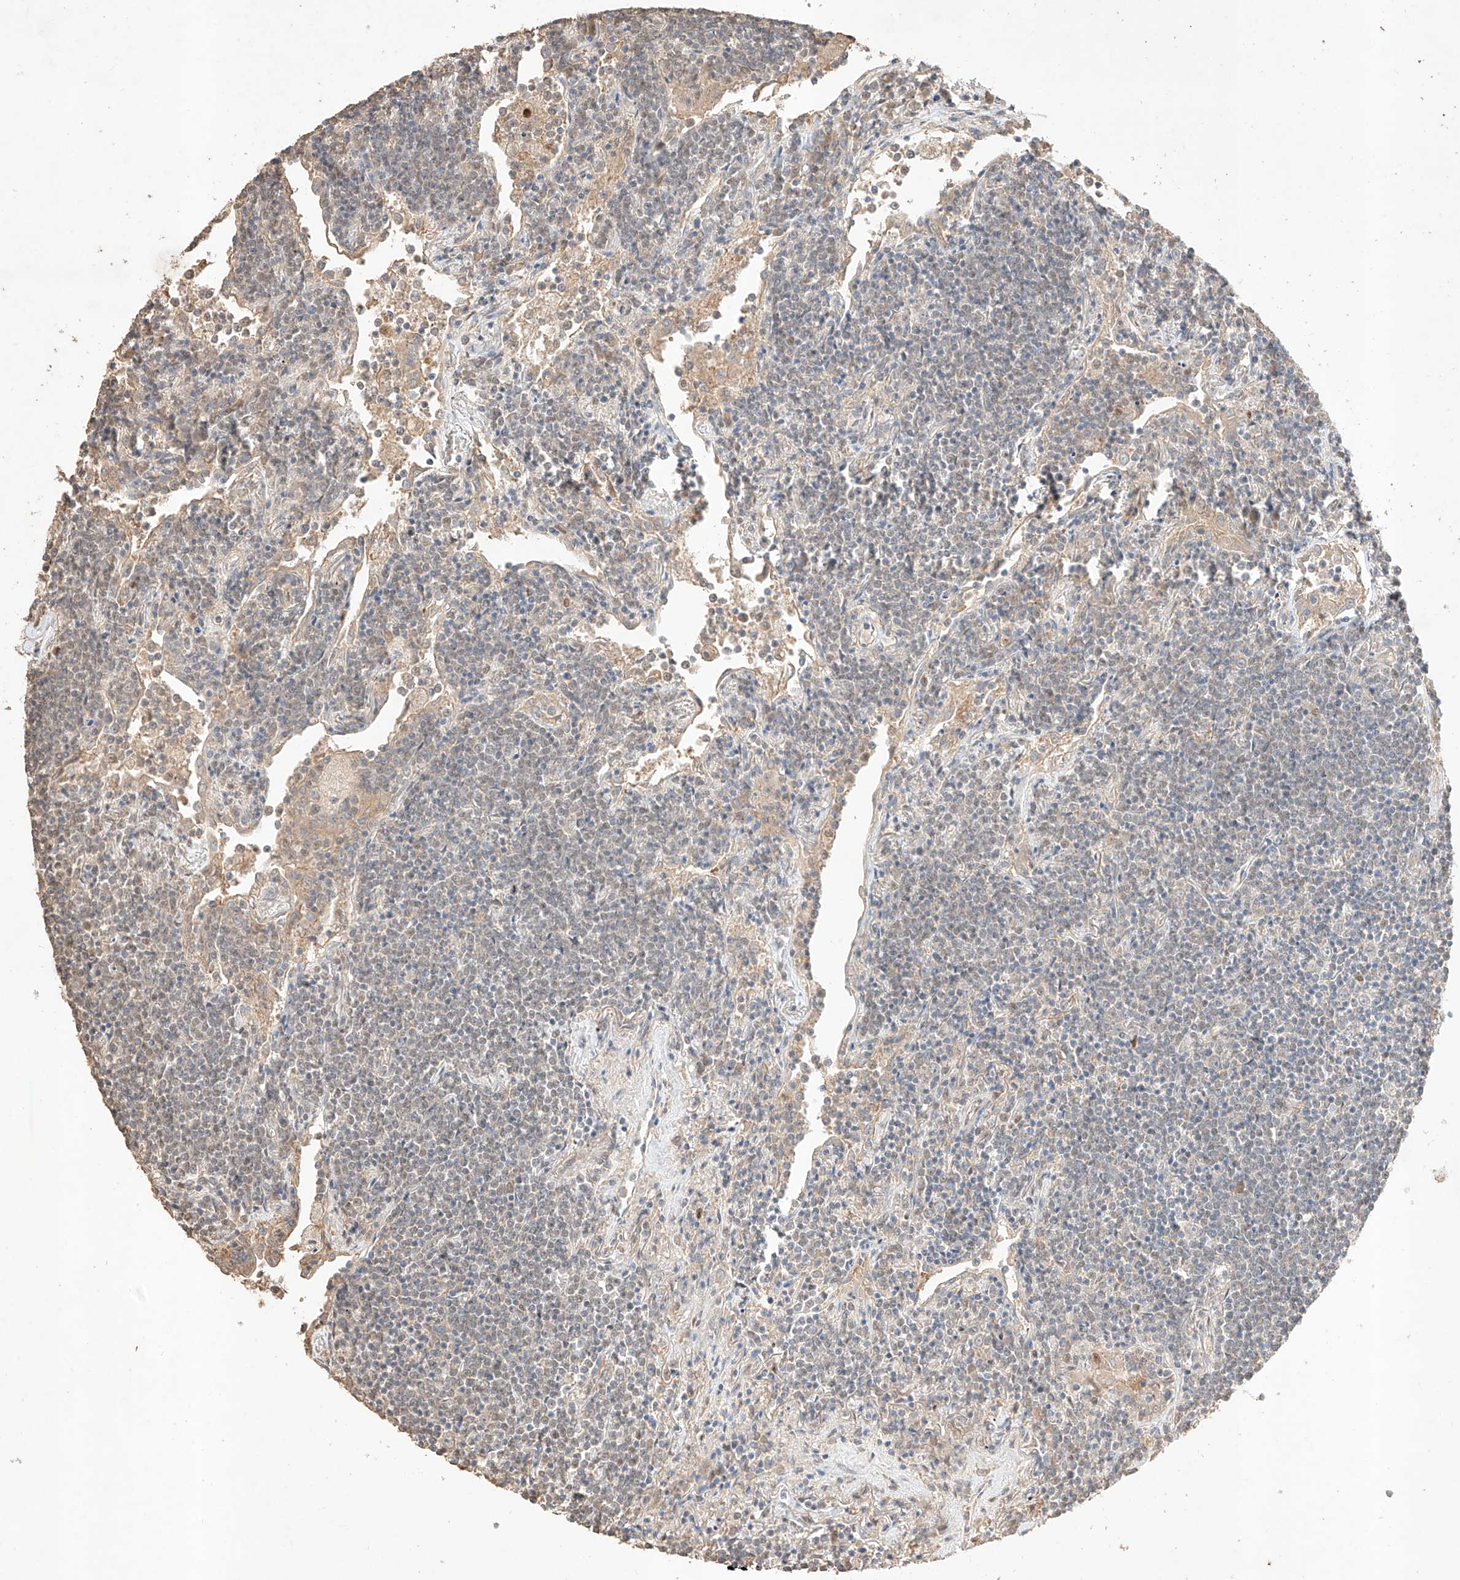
{"staining": {"intensity": "negative", "quantity": "none", "location": "none"}, "tissue": "lymphoma", "cell_type": "Tumor cells", "image_type": "cancer", "snomed": [{"axis": "morphology", "description": "Malignant lymphoma, non-Hodgkin's type, Low grade"}, {"axis": "topography", "description": "Lung"}], "caption": "A high-resolution histopathology image shows immunohistochemistry staining of lymphoma, which displays no significant staining in tumor cells.", "gene": "APIP", "patient": {"sex": "female", "age": 71}}